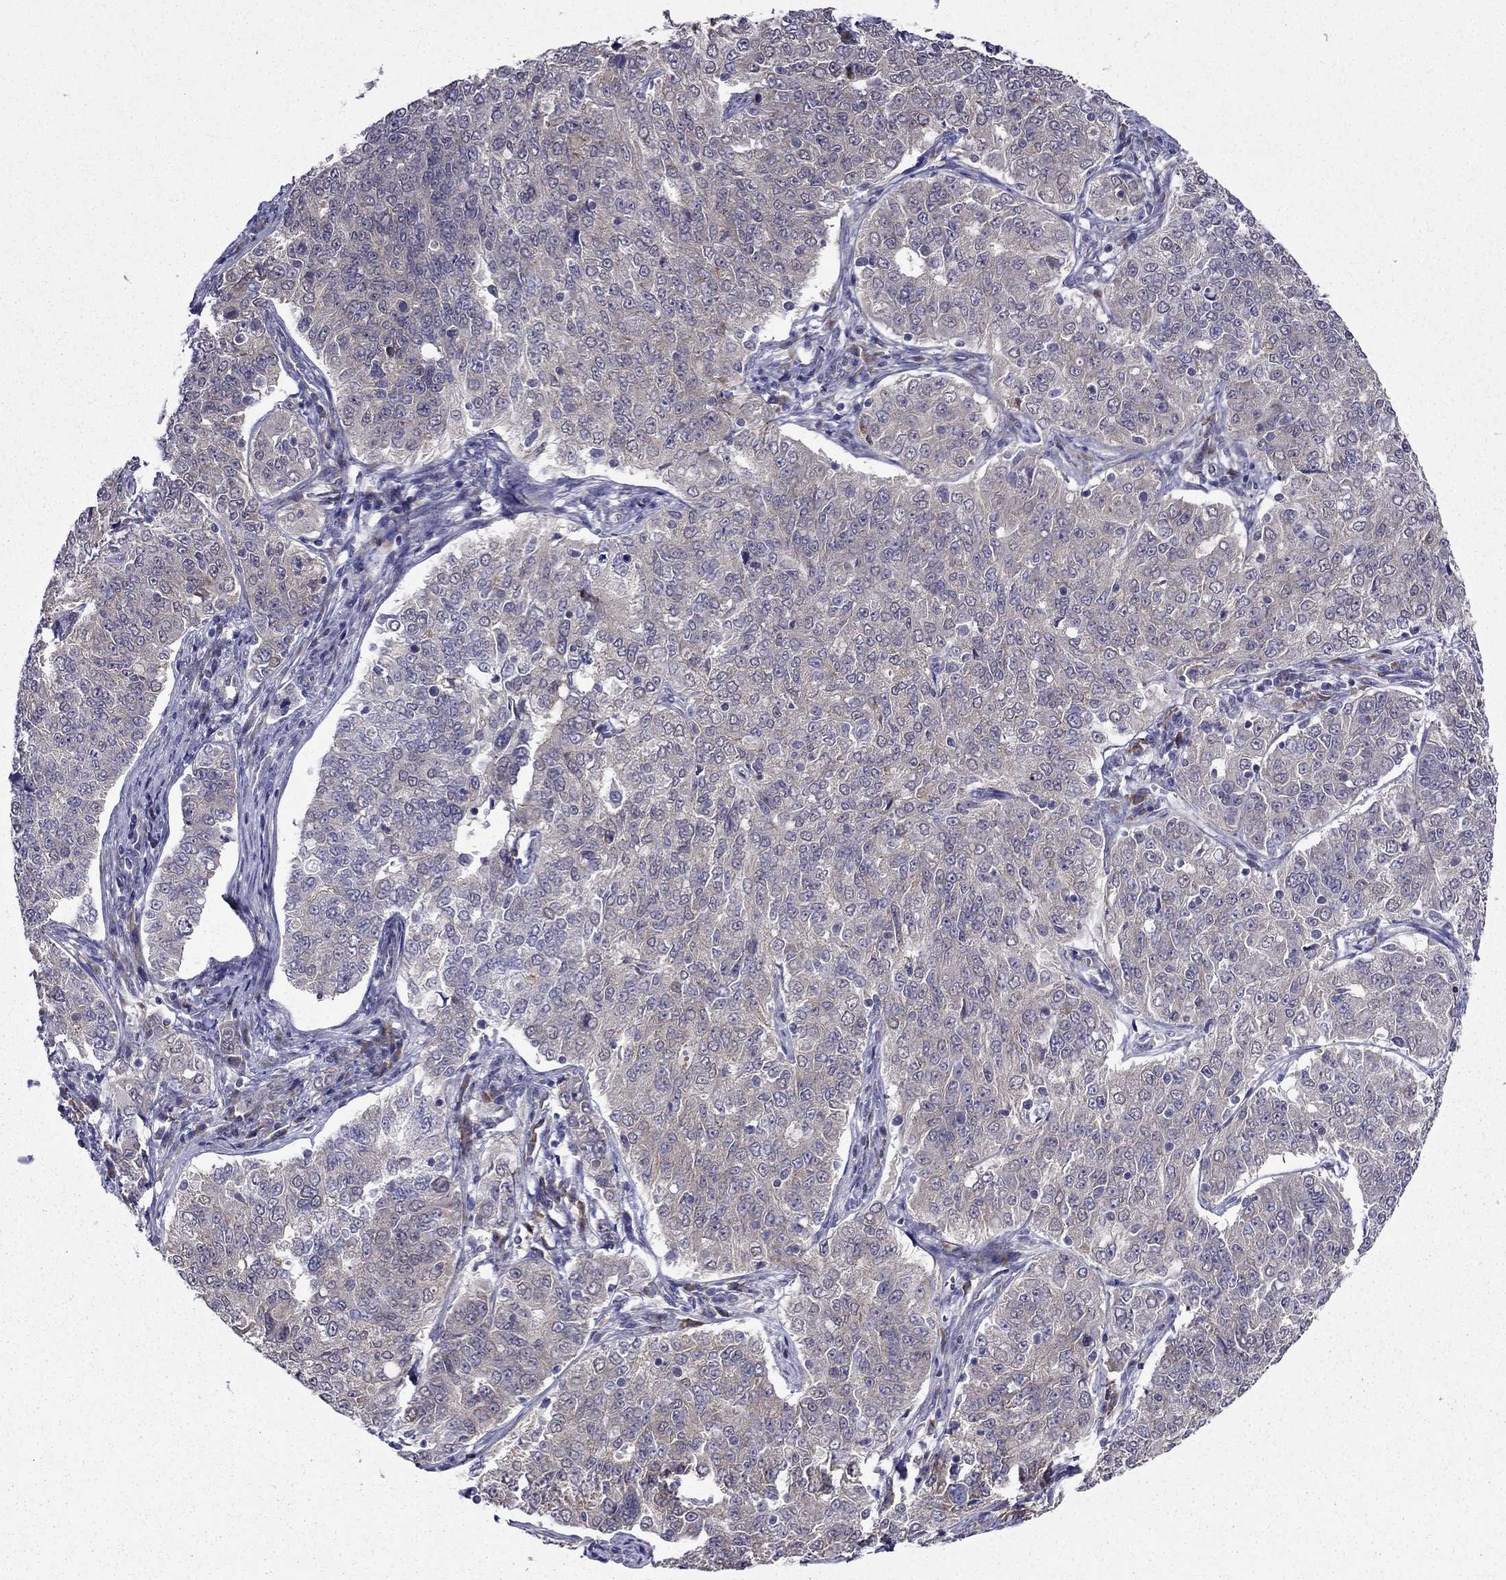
{"staining": {"intensity": "moderate", "quantity": "<25%", "location": "cytoplasmic/membranous"}, "tissue": "endometrial cancer", "cell_type": "Tumor cells", "image_type": "cancer", "snomed": [{"axis": "morphology", "description": "Adenocarcinoma, NOS"}, {"axis": "topography", "description": "Endometrium"}], "caption": "Brown immunohistochemical staining in endometrial cancer reveals moderate cytoplasmic/membranous positivity in about <25% of tumor cells.", "gene": "ARHGEF28", "patient": {"sex": "female", "age": 43}}